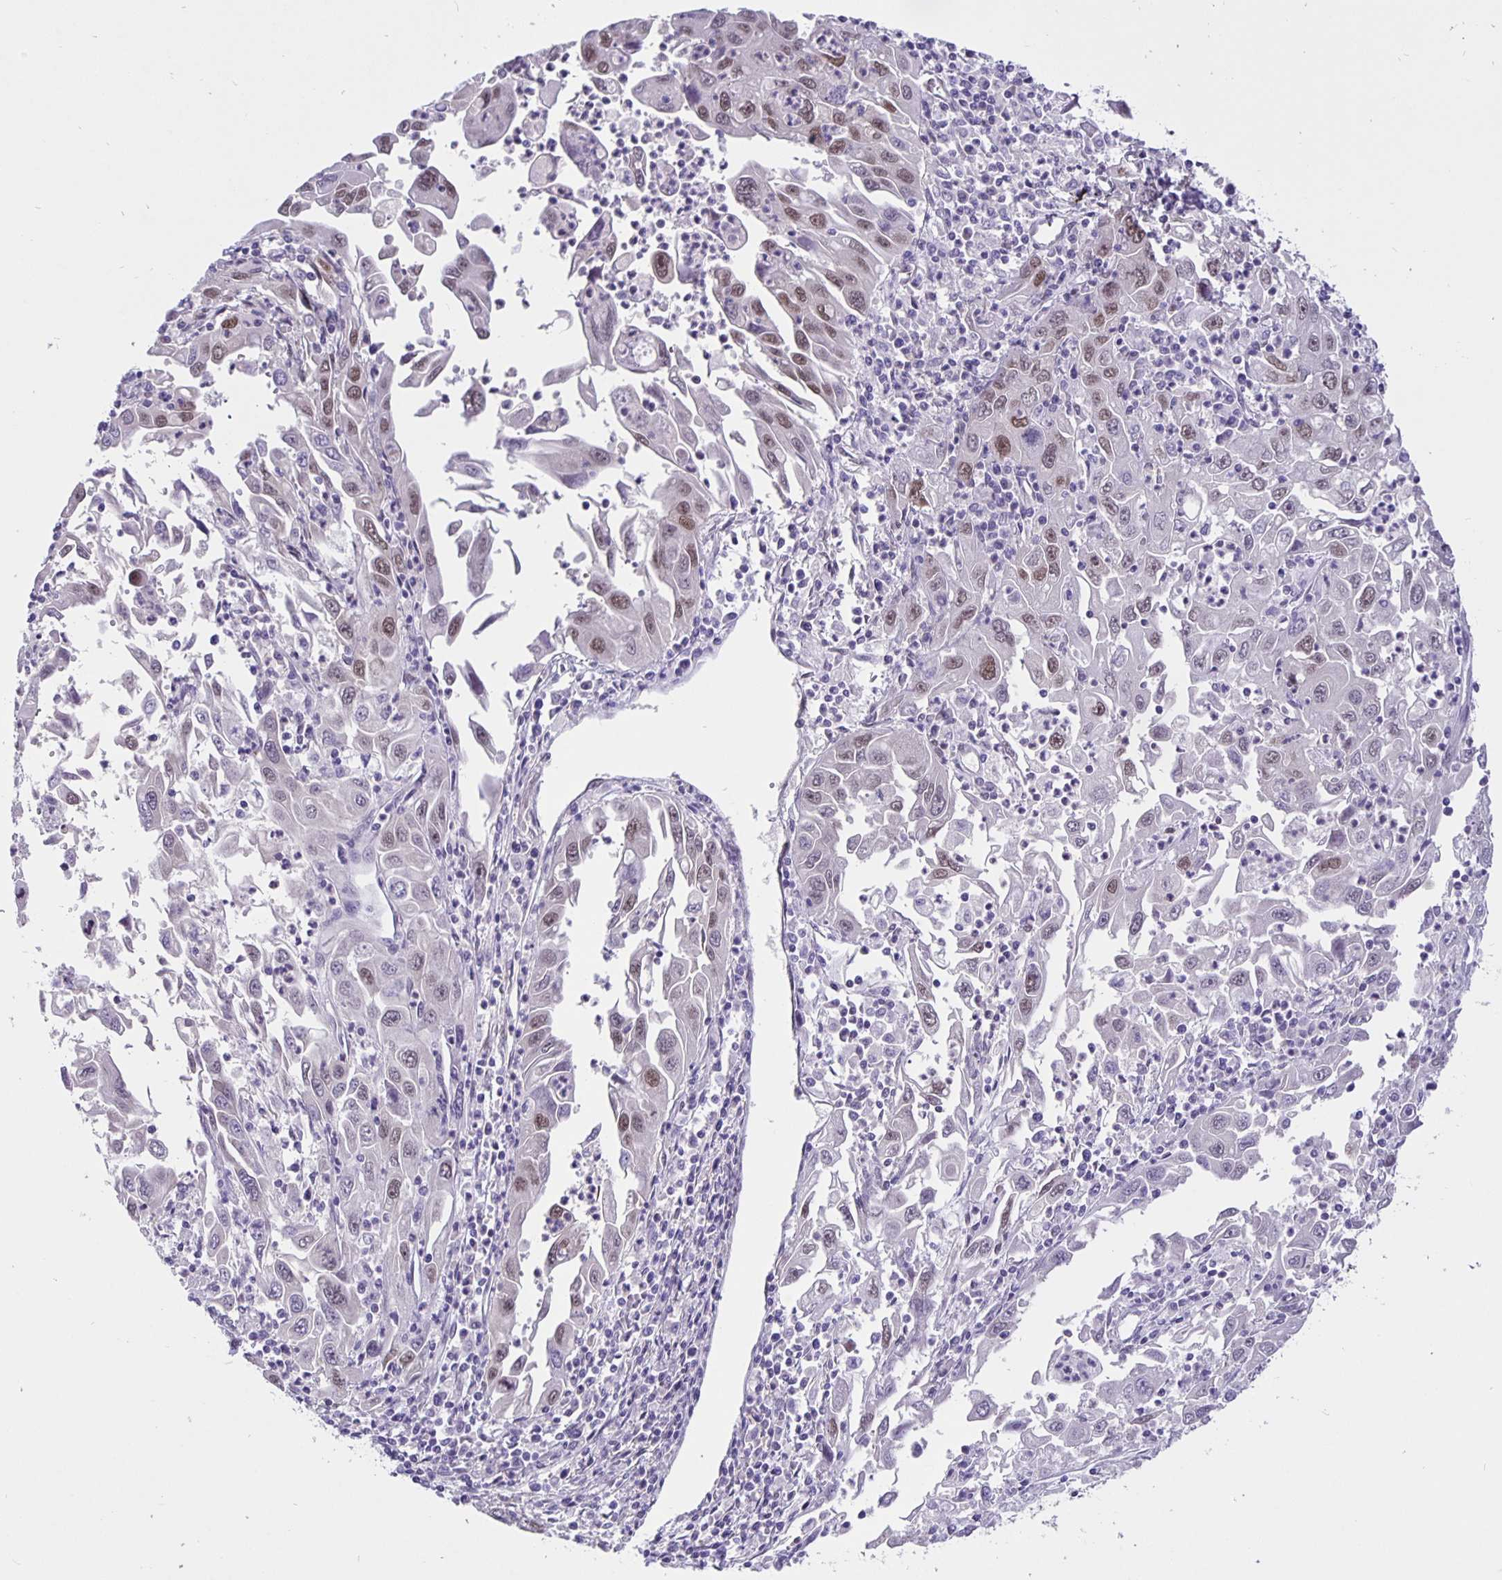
{"staining": {"intensity": "weak", "quantity": "<25%", "location": "nuclear"}, "tissue": "endometrial cancer", "cell_type": "Tumor cells", "image_type": "cancer", "snomed": [{"axis": "morphology", "description": "Adenocarcinoma, NOS"}, {"axis": "topography", "description": "Uterus"}], "caption": "A high-resolution photomicrograph shows immunohistochemistry staining of endometrial adenocarcinoma, which exhibits no significant expression in tumor cells.", "gene": "FOSL2", "patient": {"sex": "female", "age": 62}}